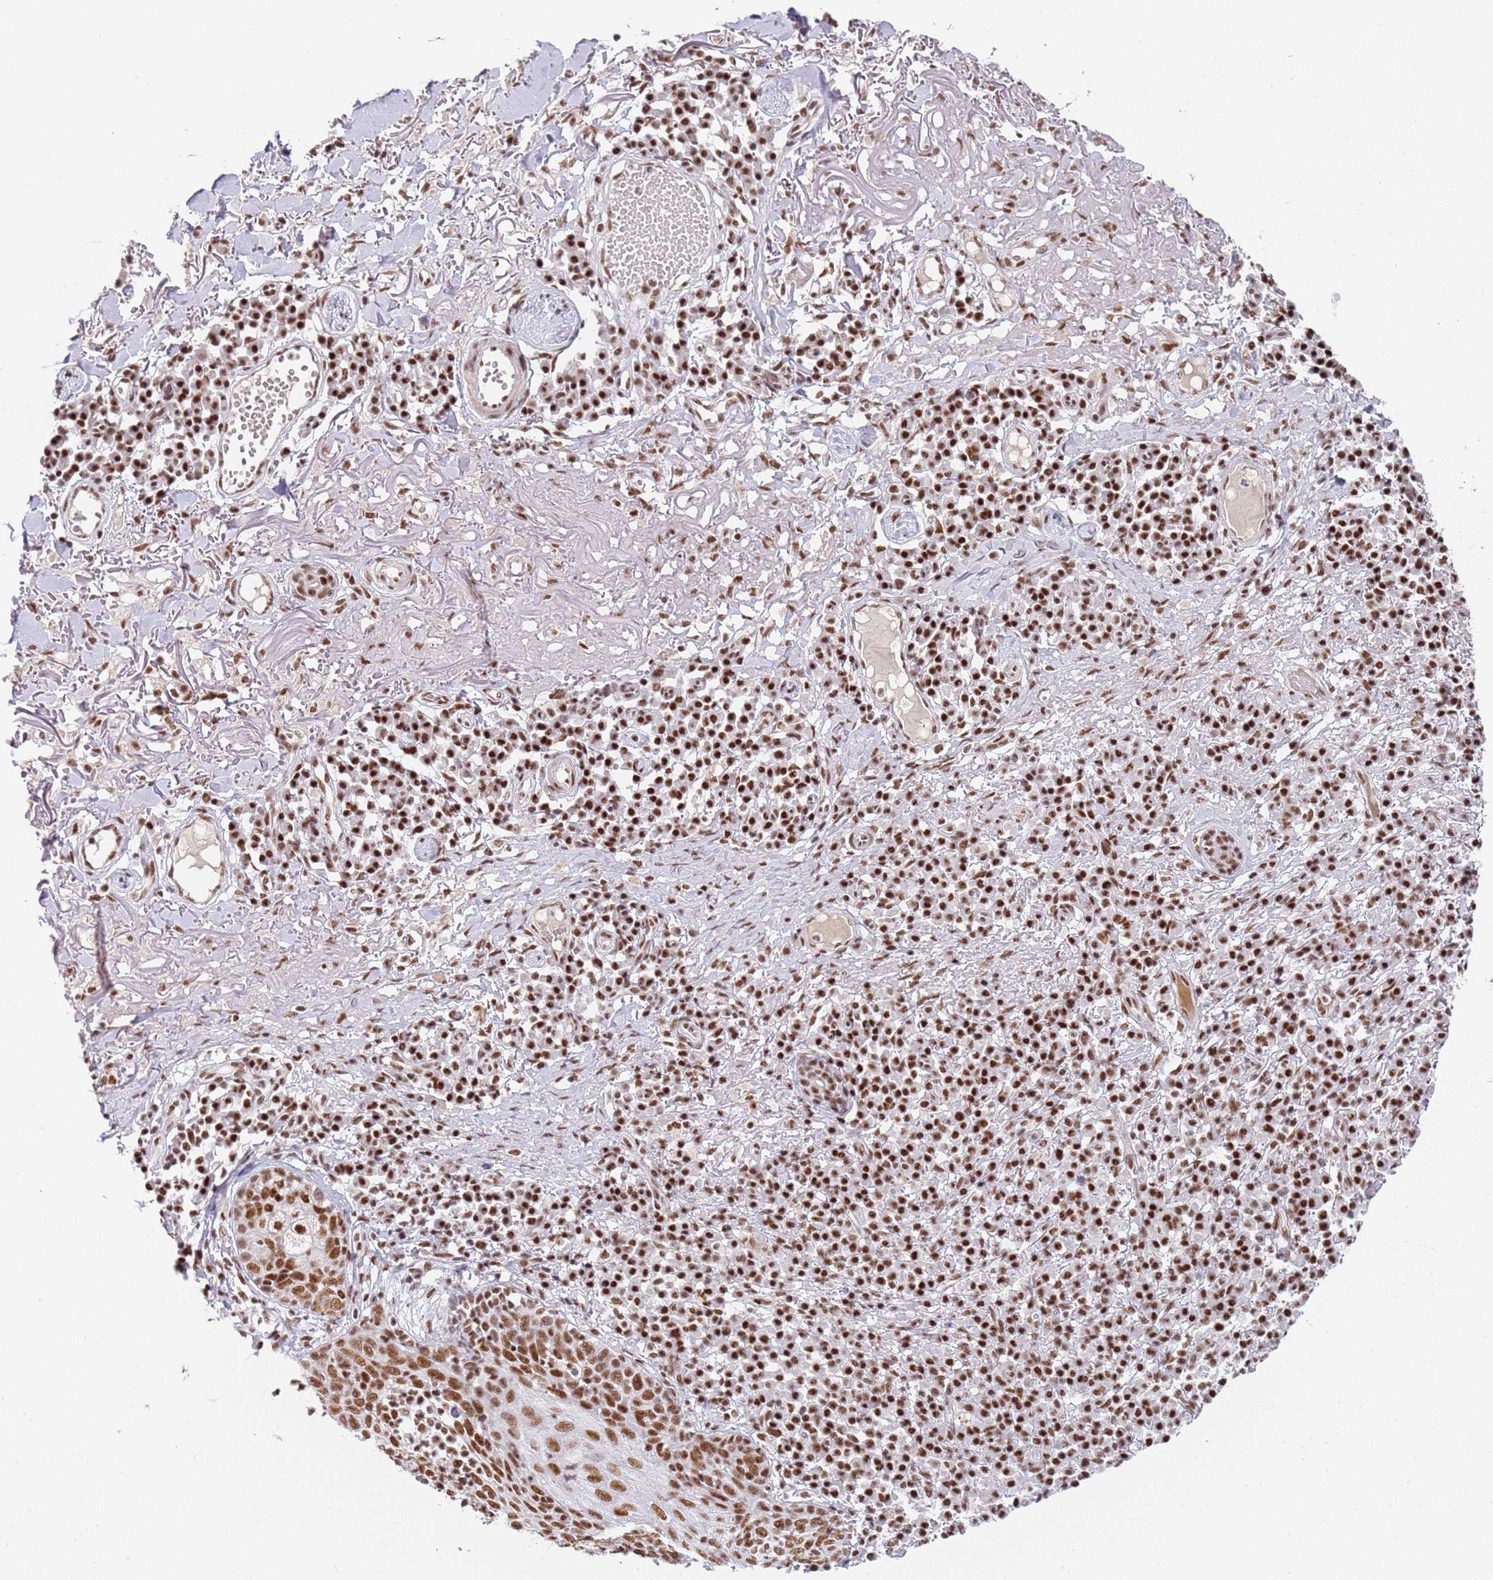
{"staining": {"intensity": "strong", "quantity": ">75%", "location": "nuclear"}, "tissue": "skin cancer", "cell_type": "Tumor cells", "image_type": "cancer", "snomed": [{"axis": "morphology", "description": "Squamous cell carcinoma in situ, NOS"}, {"axis": "morphology", "description": "Squamous cell carcinoma, NOS"}, {"axis": "topography", "description": "Skin"}], "caption": "Skin cancer stained with a protein marker exhibits strong staining in tumor cells.", "gene": "AKAP8L", "patient": {"sex": "male", "age": 93}}